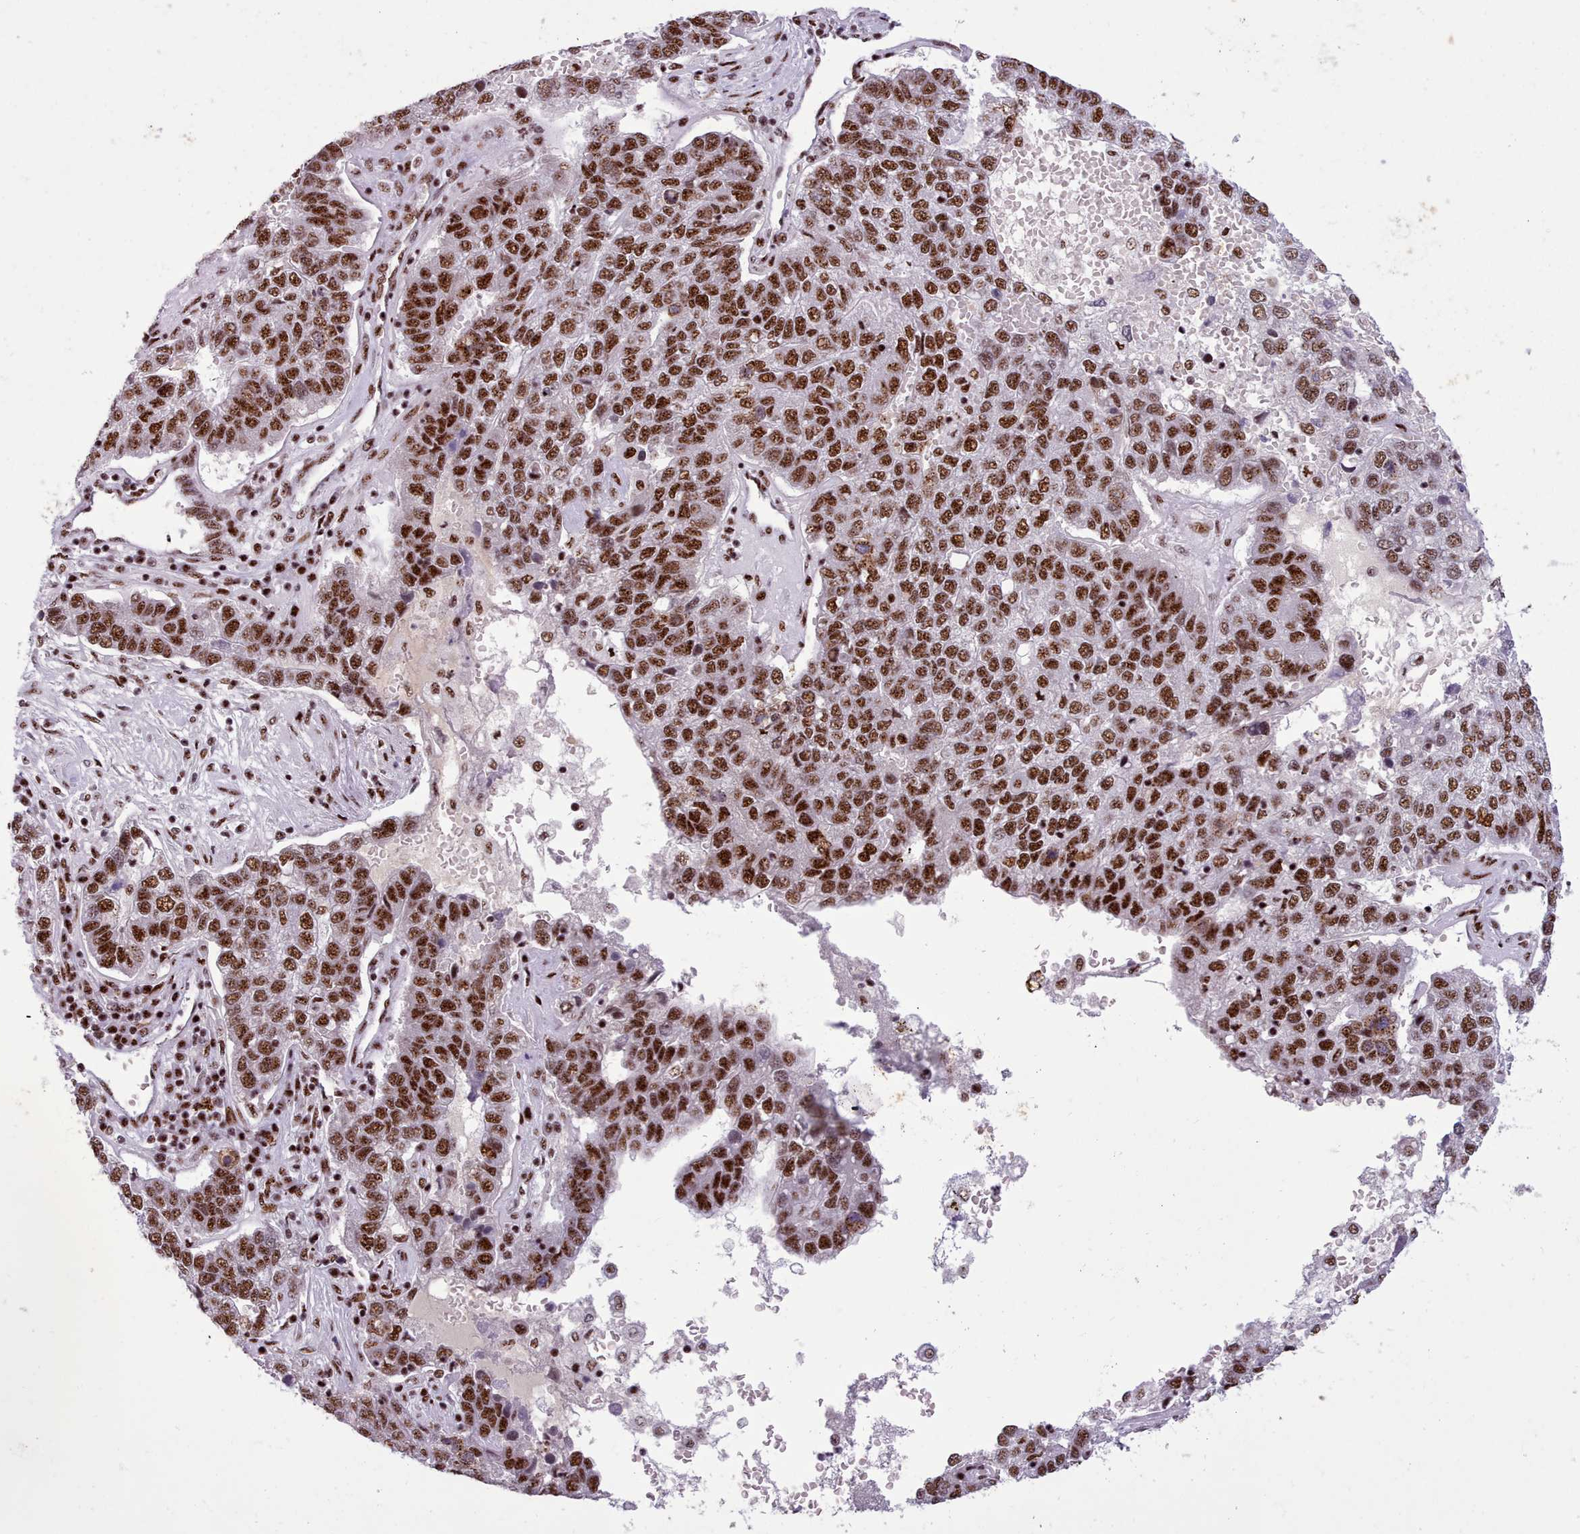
{"staining": {"intensity": "strong", "quantity": ">75%", "location": "nuclear"}, "tissue": "pancreatic cancer", "cell_type": "Tumor cells", "image_type": "cancer", "snomed": [{"axis": "morphology", "description": "Adenocarcinoma, NOS"}, {"axis": "topography", "description": "Pancreas"}], "caption": "Tumor cells show high levels of strong nuclear staining in about >75% of cells in adenocarcinoma (pancreatic). (DAB (3,3'-diaminobenzidine) IHC with brightfield microscopy, high magnification).", "gene": "TMEM35B", "patient": {"sex": "female", "age": 61}}